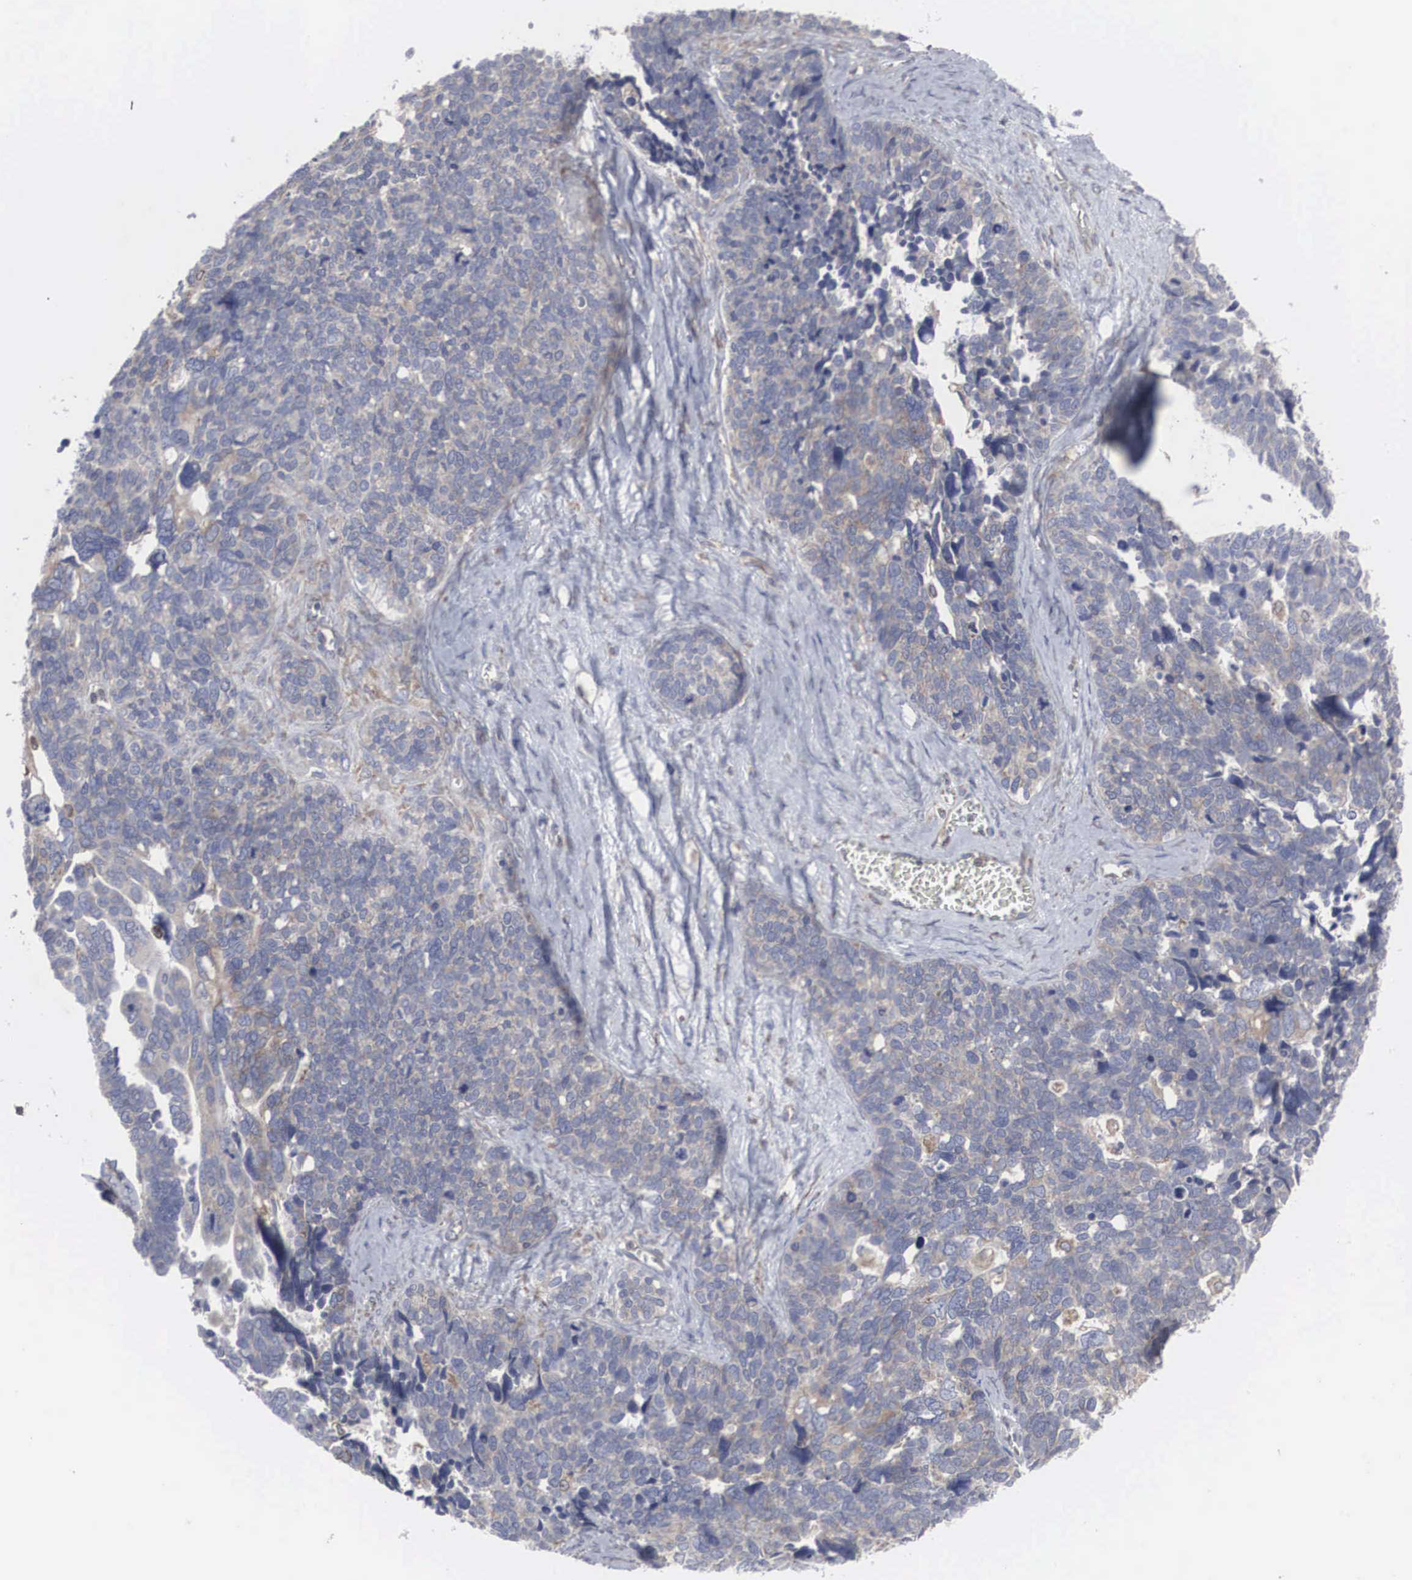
{"staining": {"intensity": "weak", "quantity": "<25%", "location": "cytoplasmic/membranous"}, "tissue": "ovarian cancer", "cell_type": "Tumor cells", "image_type": "cancer", "snomed": [{"axis": "morphology", "description": "Cystadenocarcinoma, serous, NOS"}, {"axis": "topography", "description": "Ovary"}], "caption": "Histopathology image shows no protein staining in tumor cells of serous cystadenocarcinoma (ovarian) tissue.", "gene": "MIA2", "patient": {"sex": "female", "age": 77}}